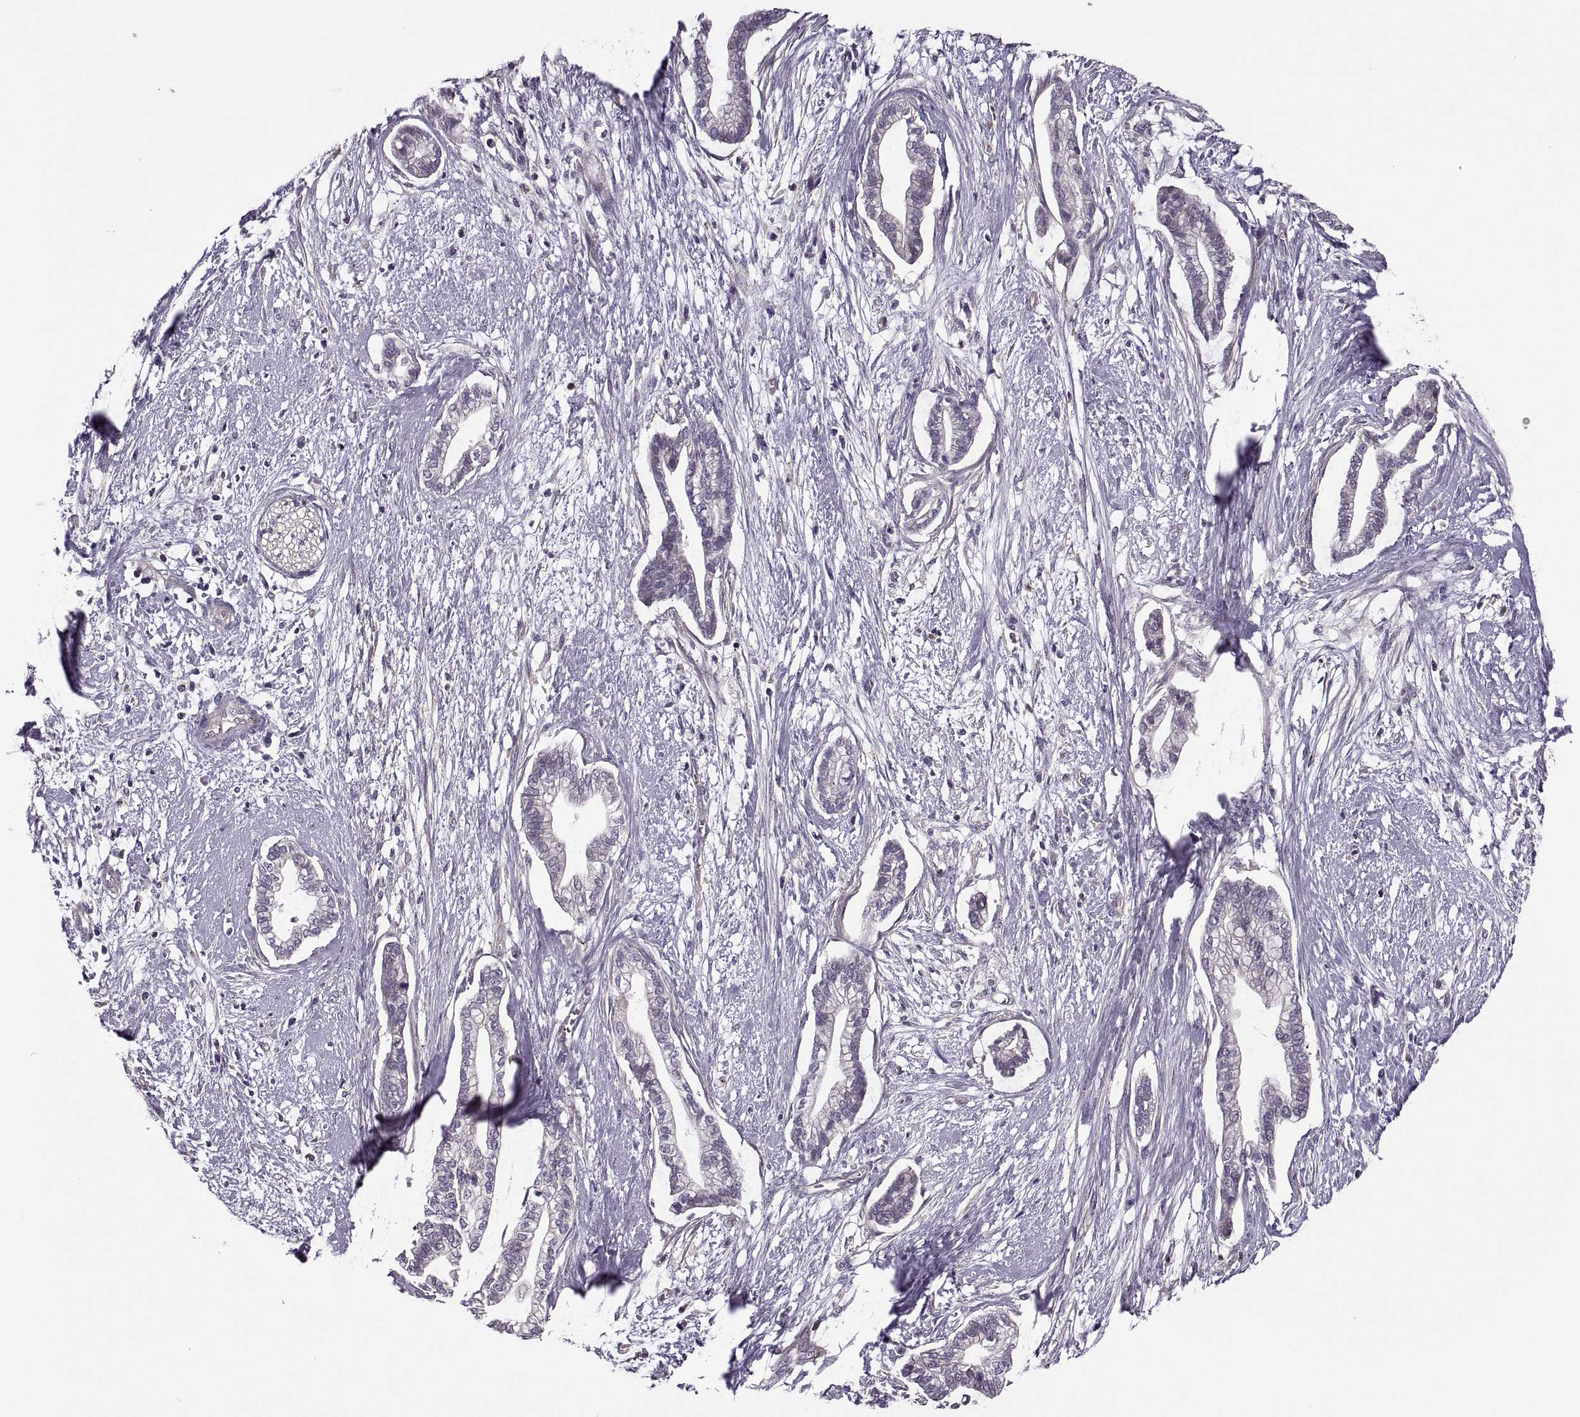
{"staining": {"intensity": "negative", "quantity": "none", "location": "none"}, "tissue": "cervical cancer", "cell_type": "Tumor cells", "image_type": "cancer", "snomed": [{"axis": "morphology", "description": "Adenocarcinoma, NOS"}, {"axis": "topography", "description": "Cervix"}], "caption": "Tumor cells are negative for brown protein staining in adenocarcinoma (cervical).", "gene": "SLC2A3", "patient": {"sex": "female", "age": 62}}